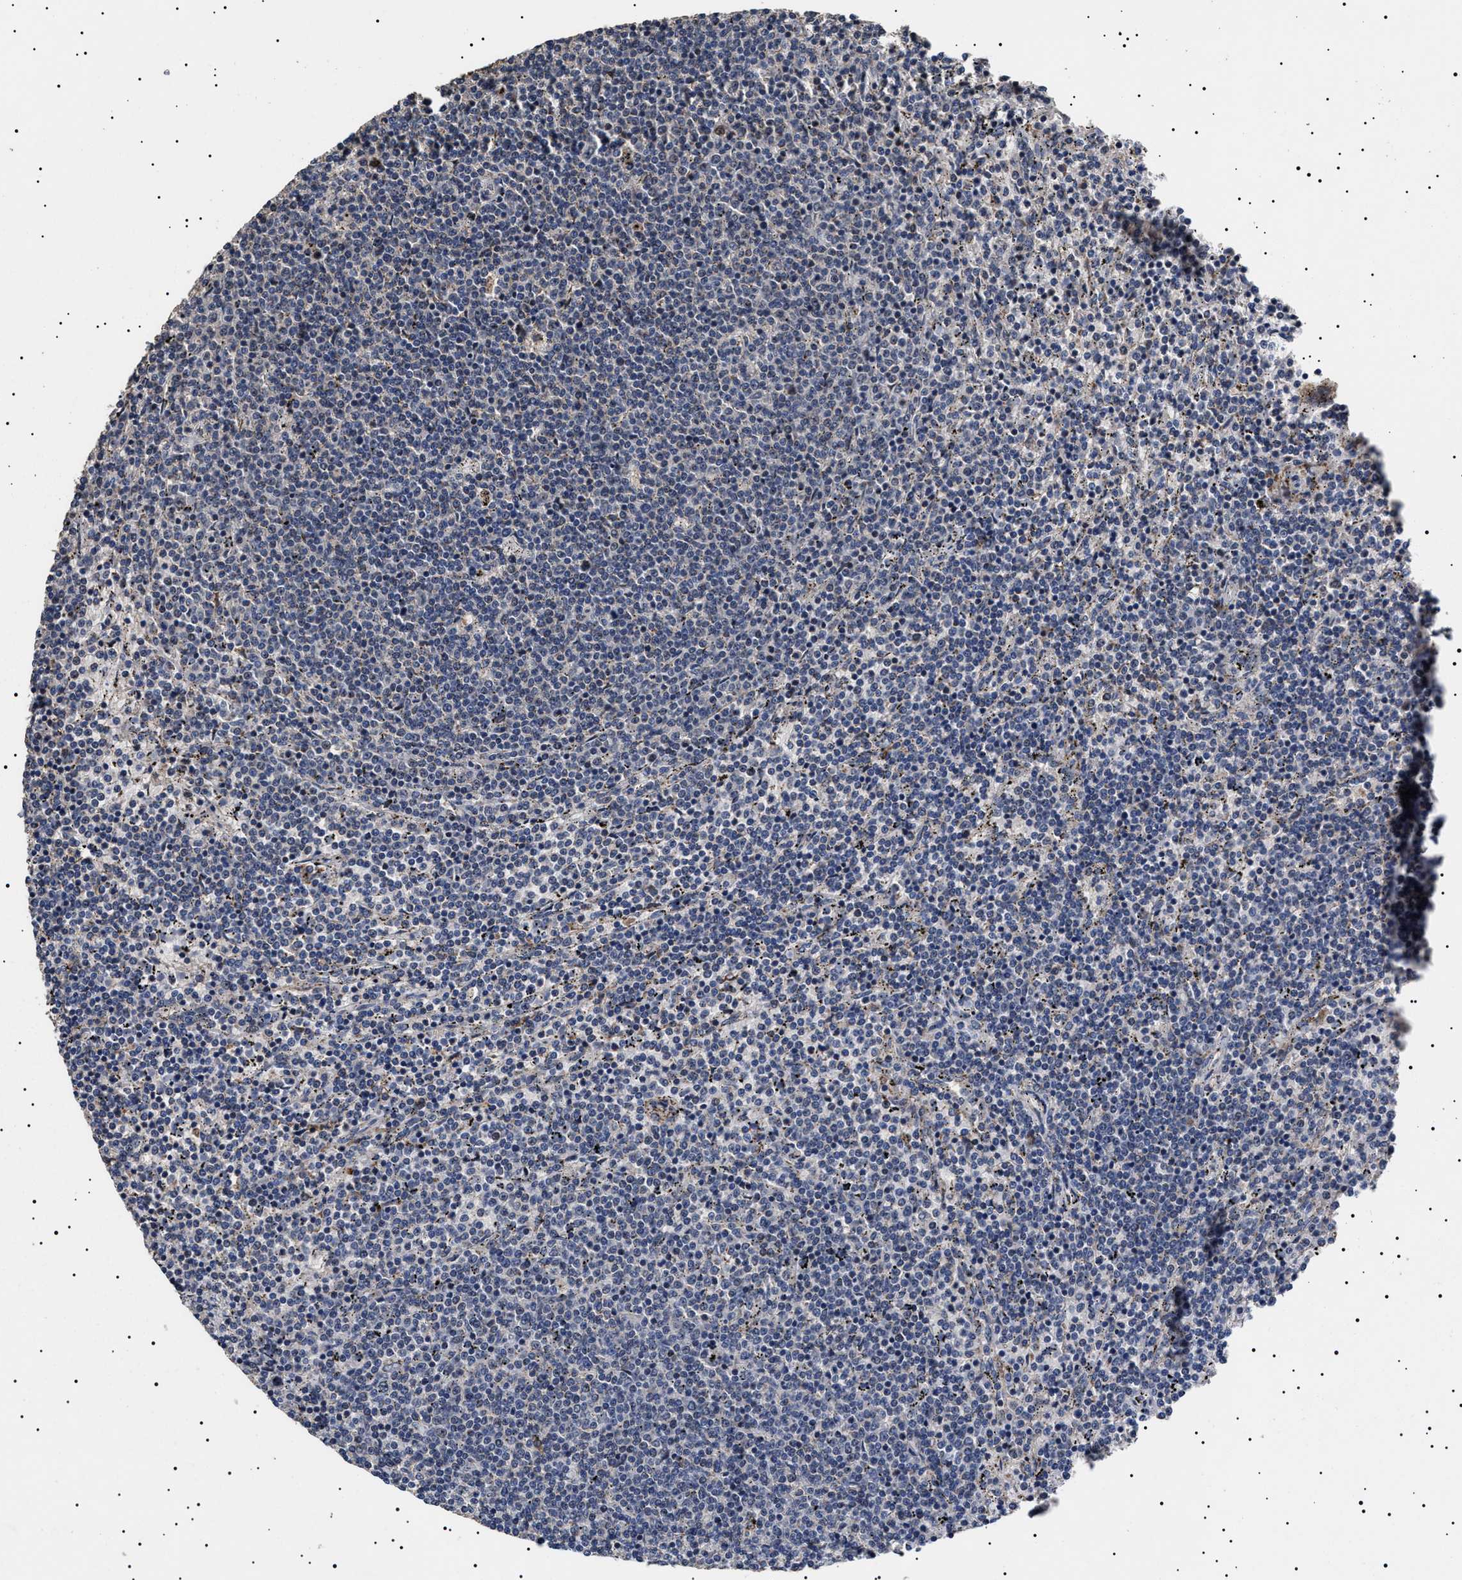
{"staining": {"intensity": "weak", "quantity": "<25%", "location": "cytoplasmic/membranous"}, "tissue": "lymphoma", "cell_type": "Tumor cells", "image_type": "cancer", "snomed": [{"axis": "morphology", "description": "Malignant lymphoma, non-Hodgkin's type, Low grade"}, {"axis": "topography", "description": "Spleen"}], "caption": "Human low-grade malignant lymphoma, non-Hodgkin's type stained for a protein using immunohistochemistry (IHC) exhibits no expression in tumor cells.", "gene": "RAB34", "patient": {"sex": "female", "age": 50}}